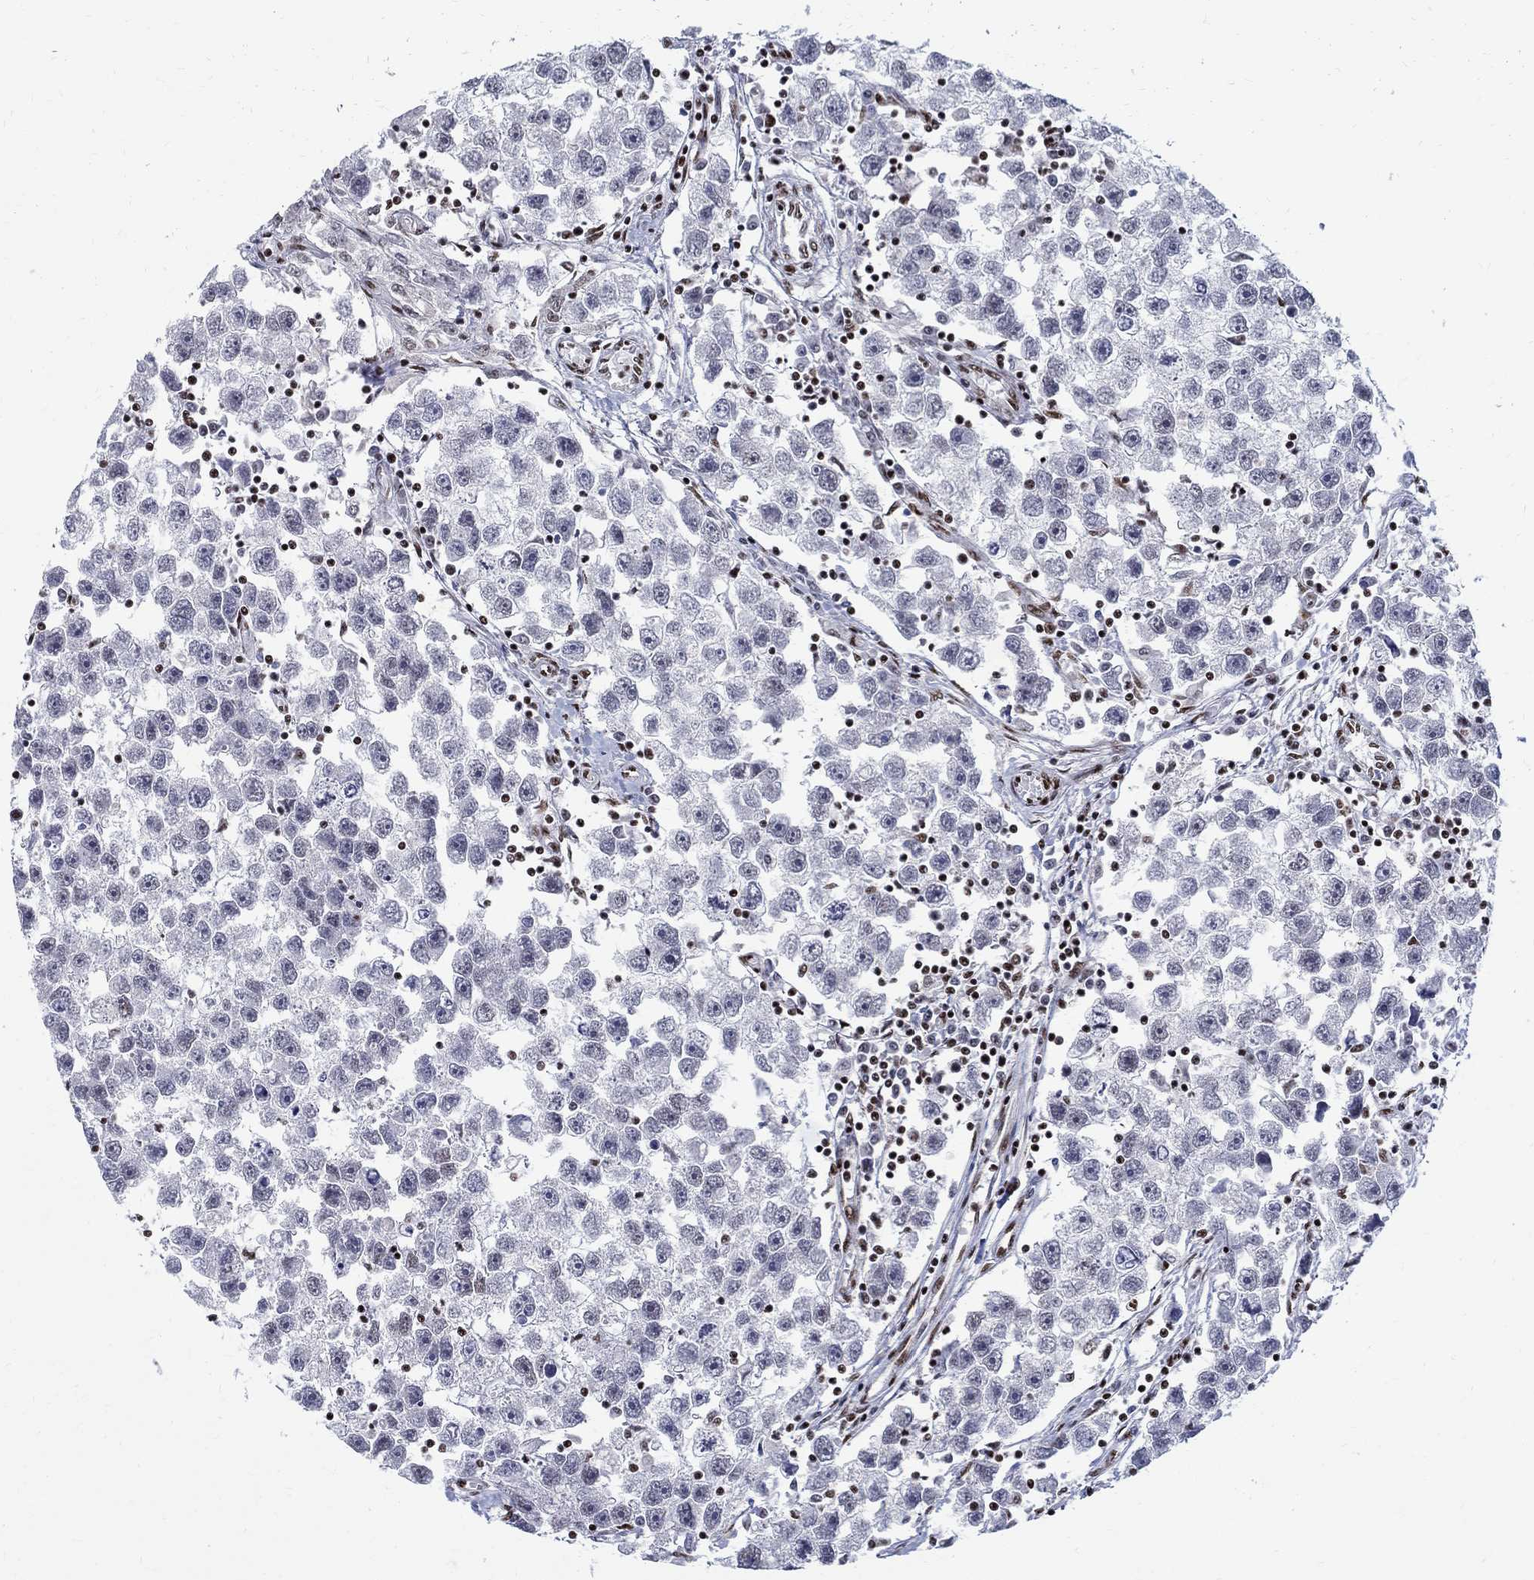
{"staining": {"intensity": "negative", "quantity": "none", "location": "none"}, "tissue": "testis cancer", "cell_type": "Tumor cells", "image_type": "cancer", "snomed": [{"axis": "morphology", "description": "Seminoma, NOS"}, {"axis": "topography", "description": "Testis"}], "caption": "Testis cancer (seminoma) was stained to show a protein in brown. There is no significant staining in tumor cells. (Immunohistochemistry, brightfield microscopy, high magnification).", "gene": "FBXO16", "patient": {"sex": "male", "age": 30}}